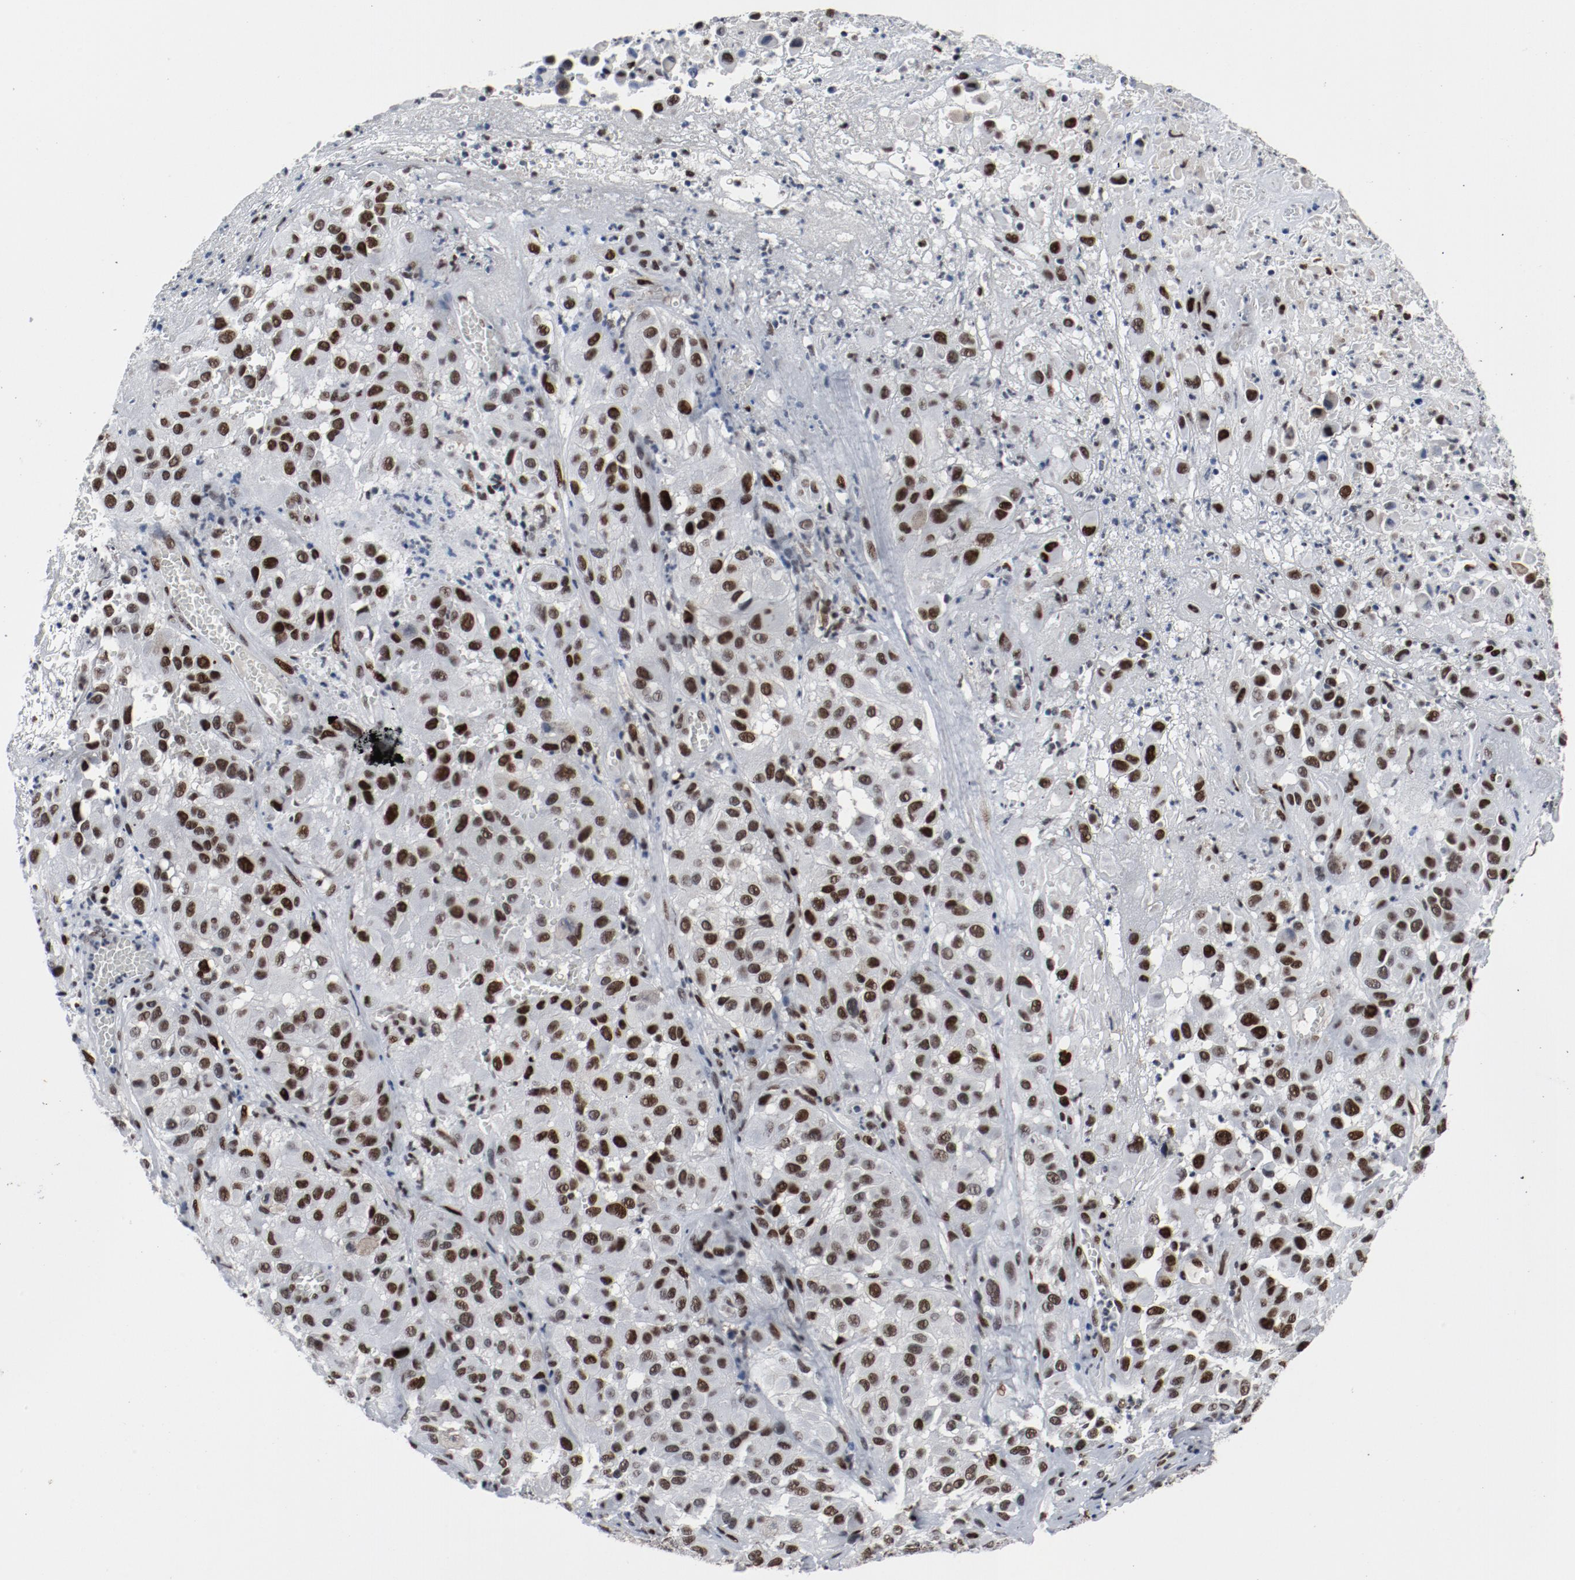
{"staining": {"intensity": "strong", "quantity": ">75%", "location": "nuclear"}, "tissue": "melanoma", "cell_type": "Tumor cells", "image_type": "cancer", "snomed": [{"axis": "morphology", "description": "Malignant melanoma, NOS"}, {"axis": "topography", "description": "Skin"}], "caption": "A brown stain highlights strong nuclear staining of a protein in melanoma tumor cells.", "gene": "JMJD6", "patient": {"sex": "female", "age": 21}}